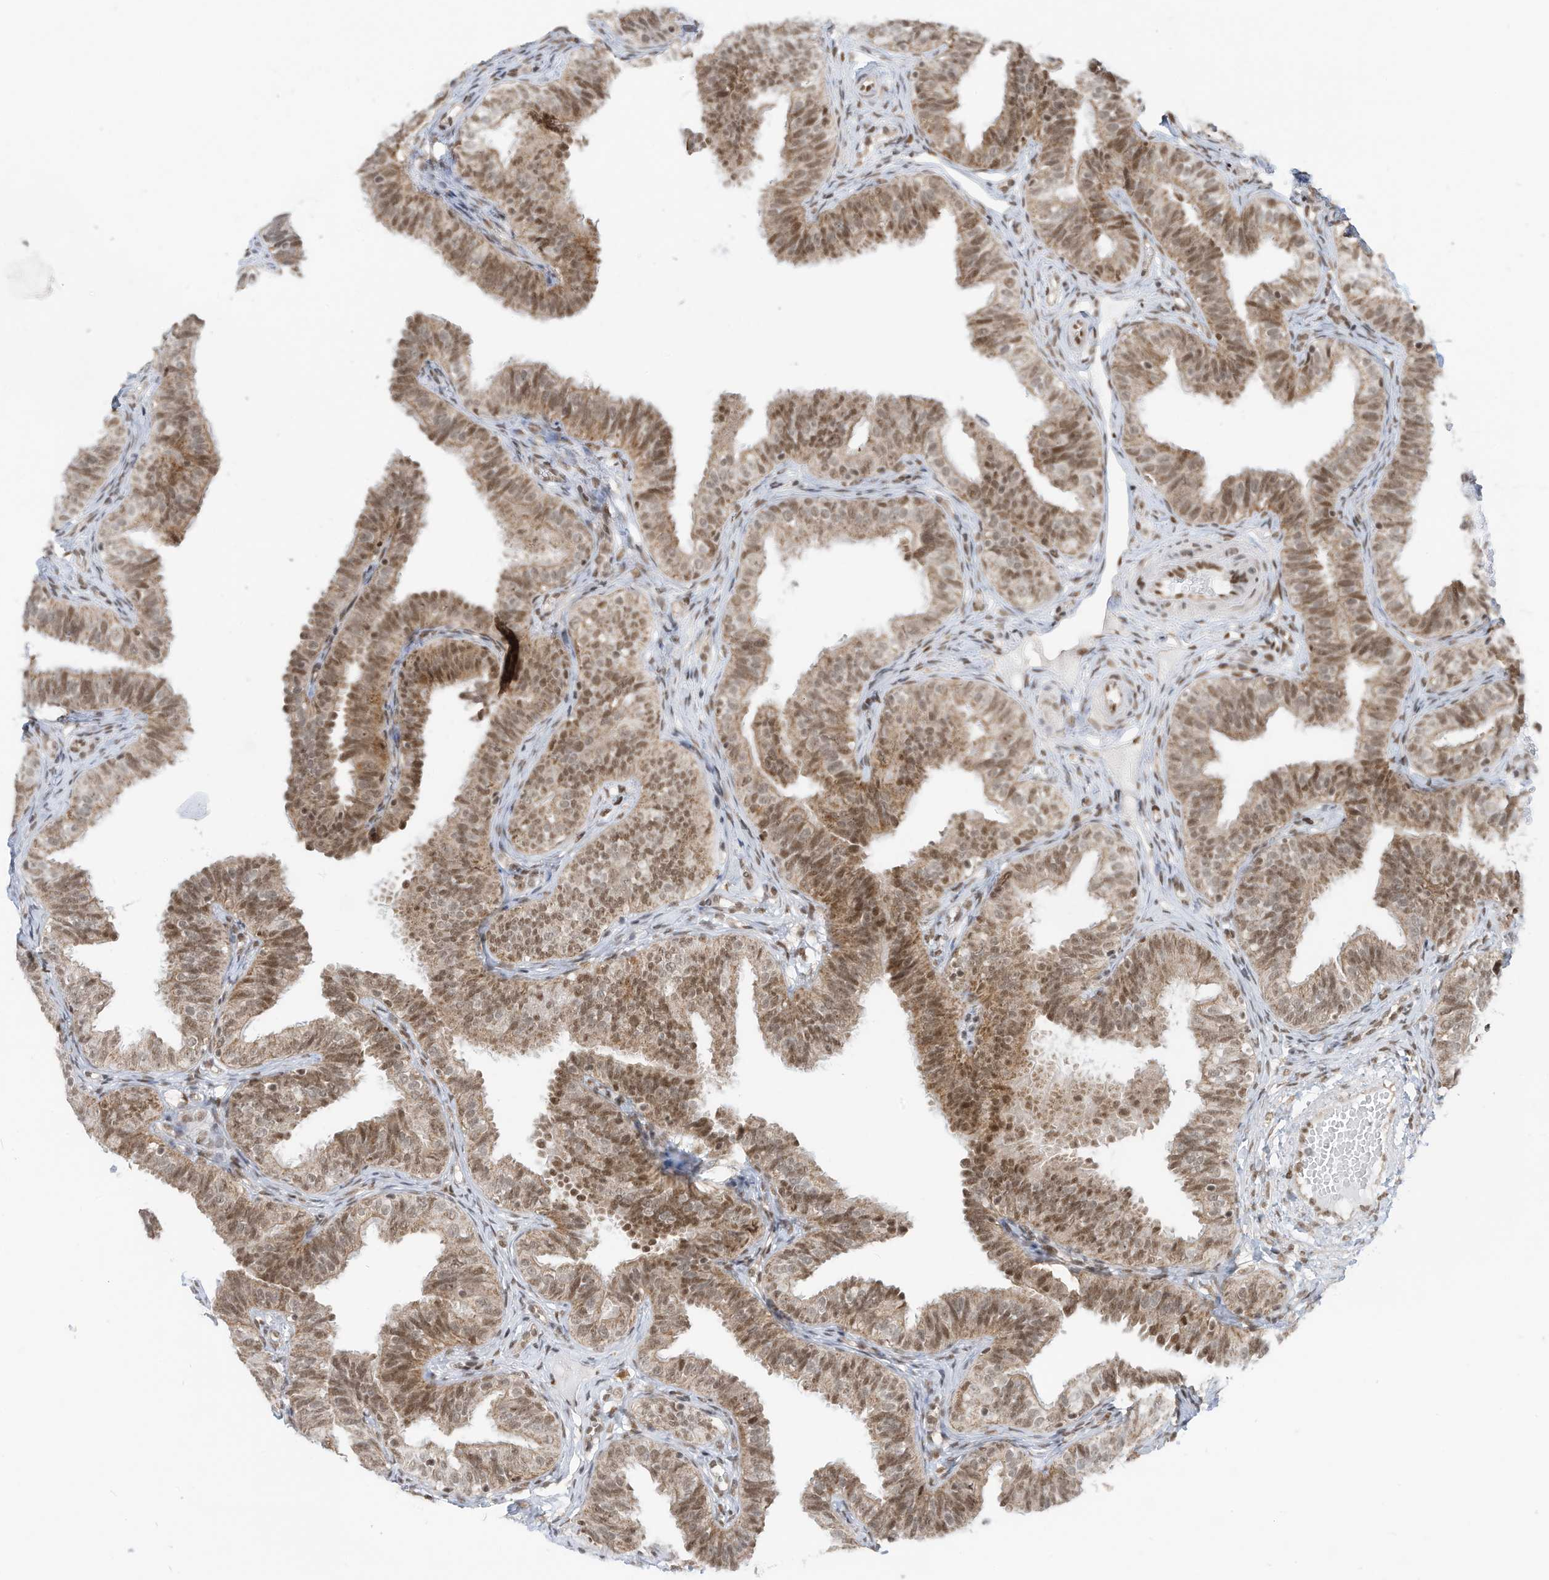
{"staining": {"intensity": "moderate", "quantity": ">75%", "location": "cytoplasmic/membranous,nuclear"}, "tissue": "fallopian tube", "cell_type": "Glandular cells", "image_type": "normal", "snomed": [{"axis": "morphology", "description": "Normal tissue, NOS"}, {"axis": "topography", "description": "Fallopian tube"}], "caption": "The immunohistochemical stain highlights moderate cytoplasmic/membranous,nuclear expression in glandular cells of unremarkable fallopian tube. (brown staining indicates protein expression, while blue staining denotes nuclei).", "gene": "AURKAIP1", "patient": {"sex": "female", "age": 35}}